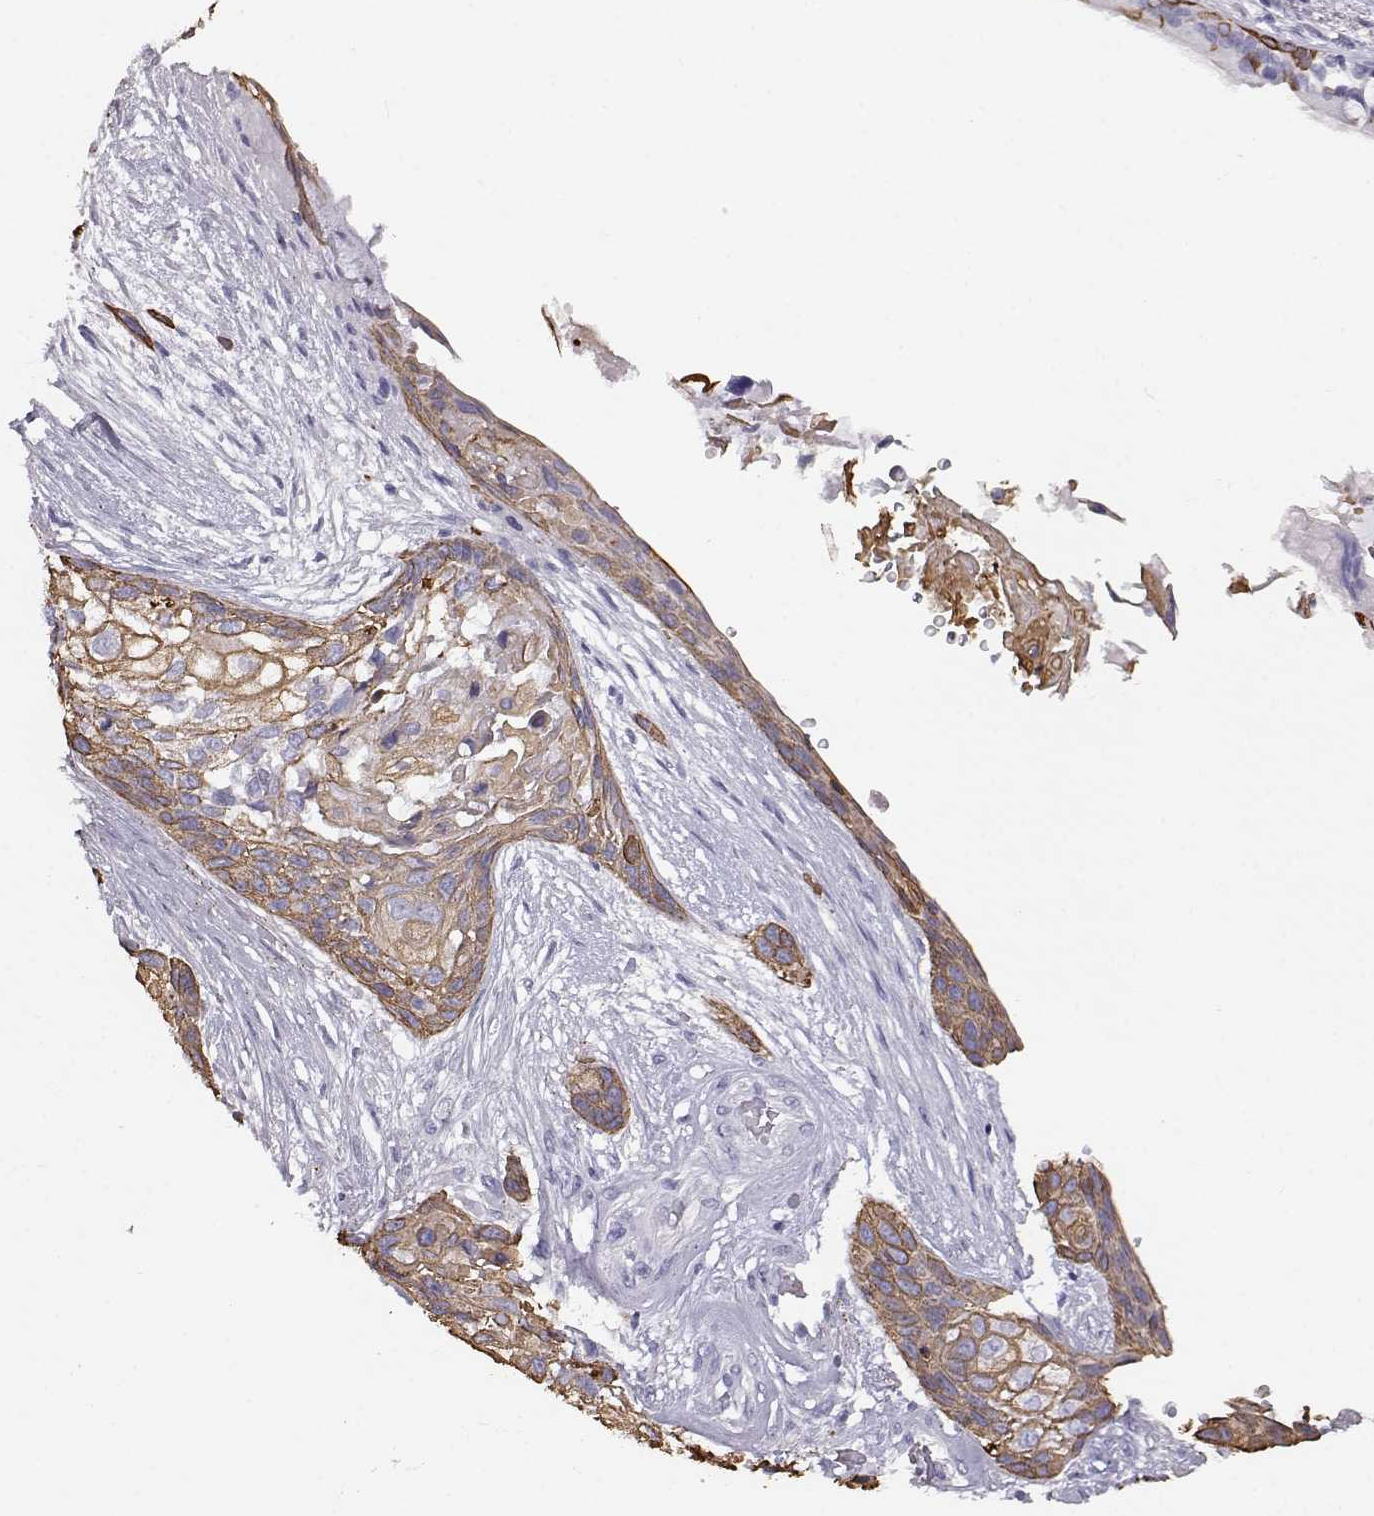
{"staining": {"intensity": "weak", "quantity": "25%-75%", "location": "cytoplasmic/membranous"}, "tissue": "lung cancer", "cell_type": "Tumor cells", "image_type": "cancer", "snomed": [{"axis": "morphology", "description": "Squamous cell carcinoma, NOS"}, {"axis": "topography", "description": "Lung"}], "caption": "Lung squamous cell carcinoma stained with a protein marker shows weak staining in tumor cells.", "gene": "AKR1B1", "patient": {"sex": "male", "age": 69}}